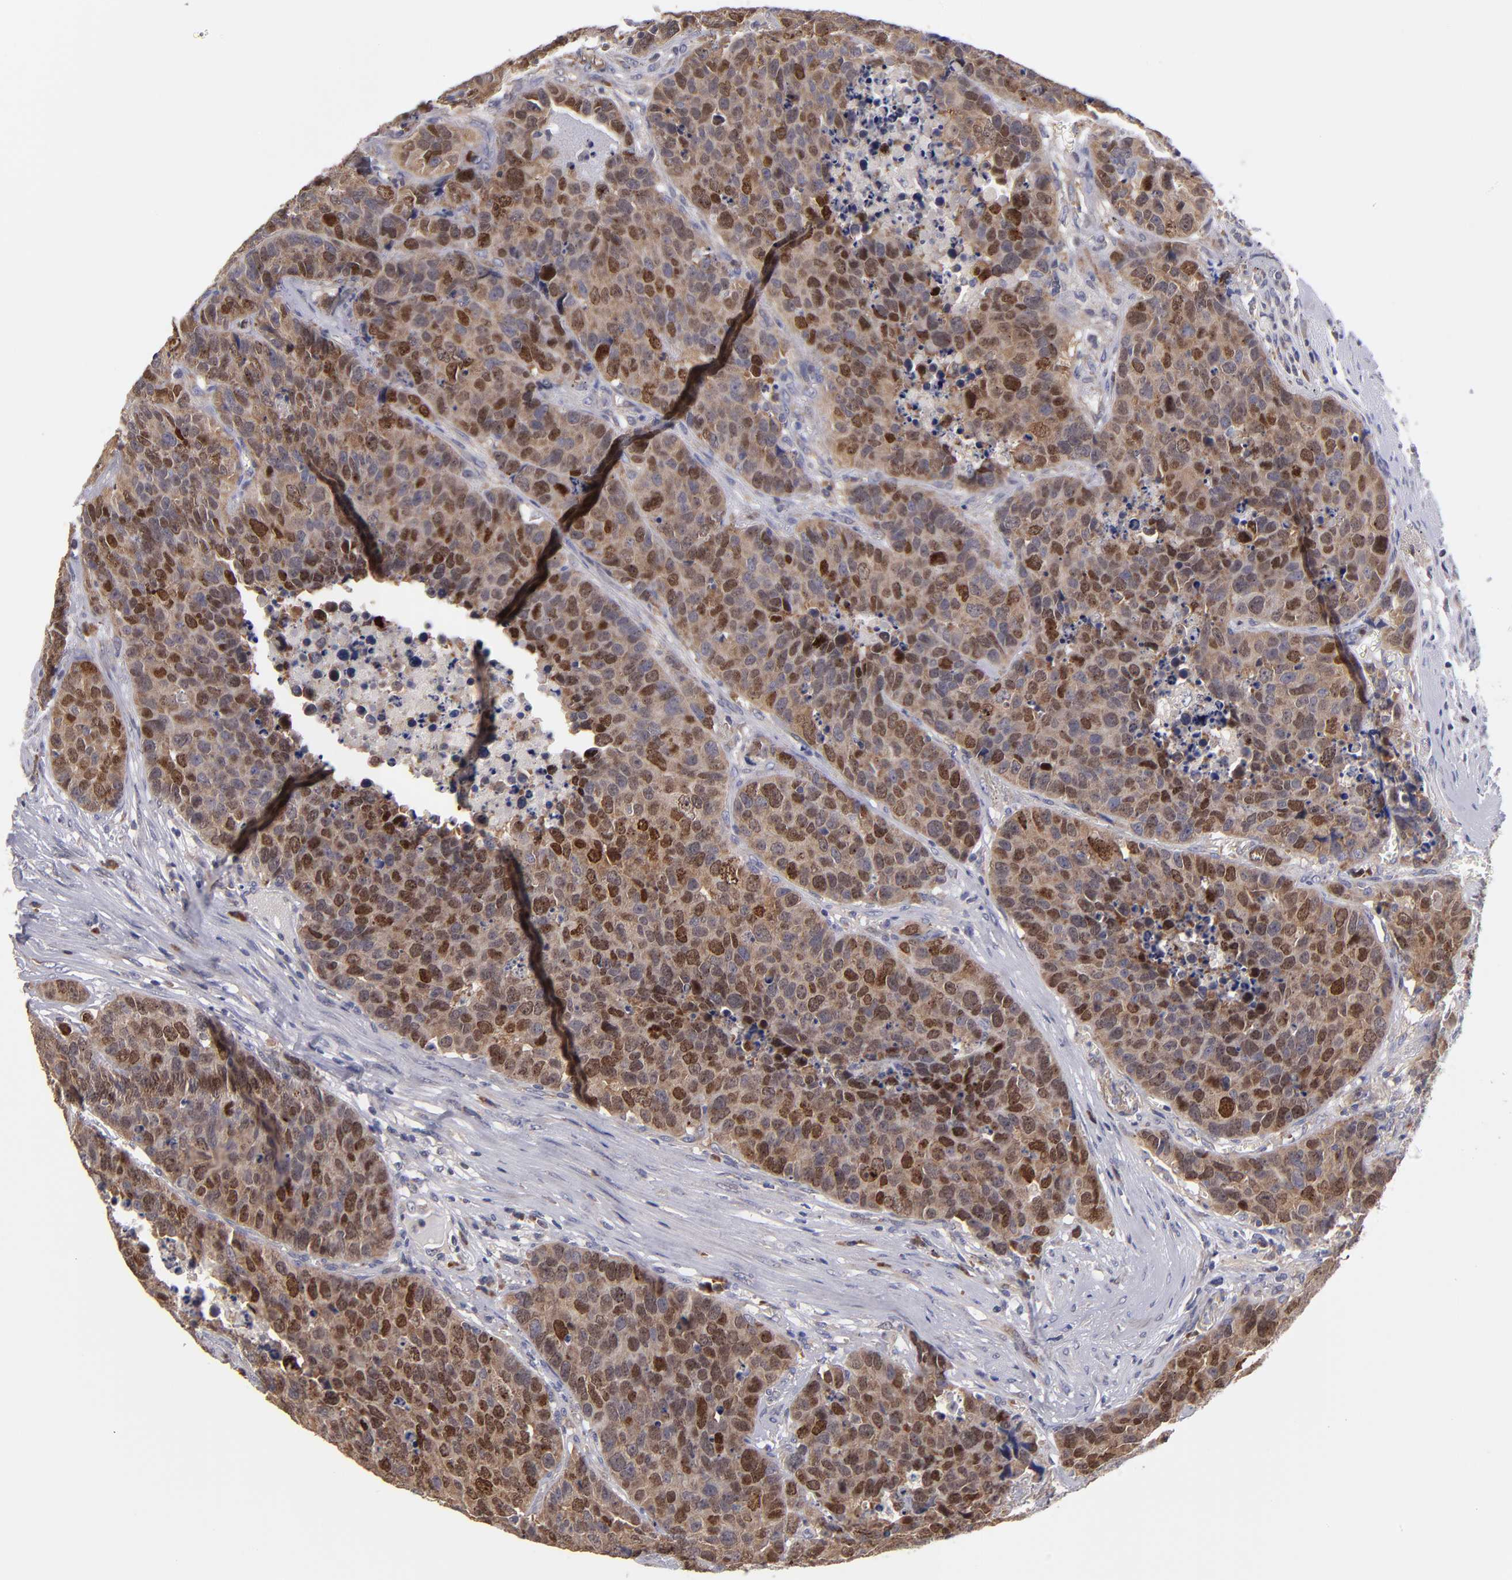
{"staining": {"intensity": "moderate", "quantity": ">75%", "location": "cytoplasmic/membranous"}, "tissue": "carcinoid", "cell_type": "Tumor cells", "image_type": "cancer", "snomed": [{"axis": "morphology", "description": "Carcinoid, malignant, NOS"}, {"axis": "topography", "description": "Lung"}], "caption": "Protein analysis of carcinoid tissue displays moderate cytoplasmic/membranous positivity in approximately >75% of tumor cells. The protein of interest is stained brown, and the nuclei are stained in blue (DAB (3,3'-diaminobenzidine) IHC with brightfield microscopy, high magnification).", "gene": "EIF3L", "patient": {"sex": "male", "age": 60}}